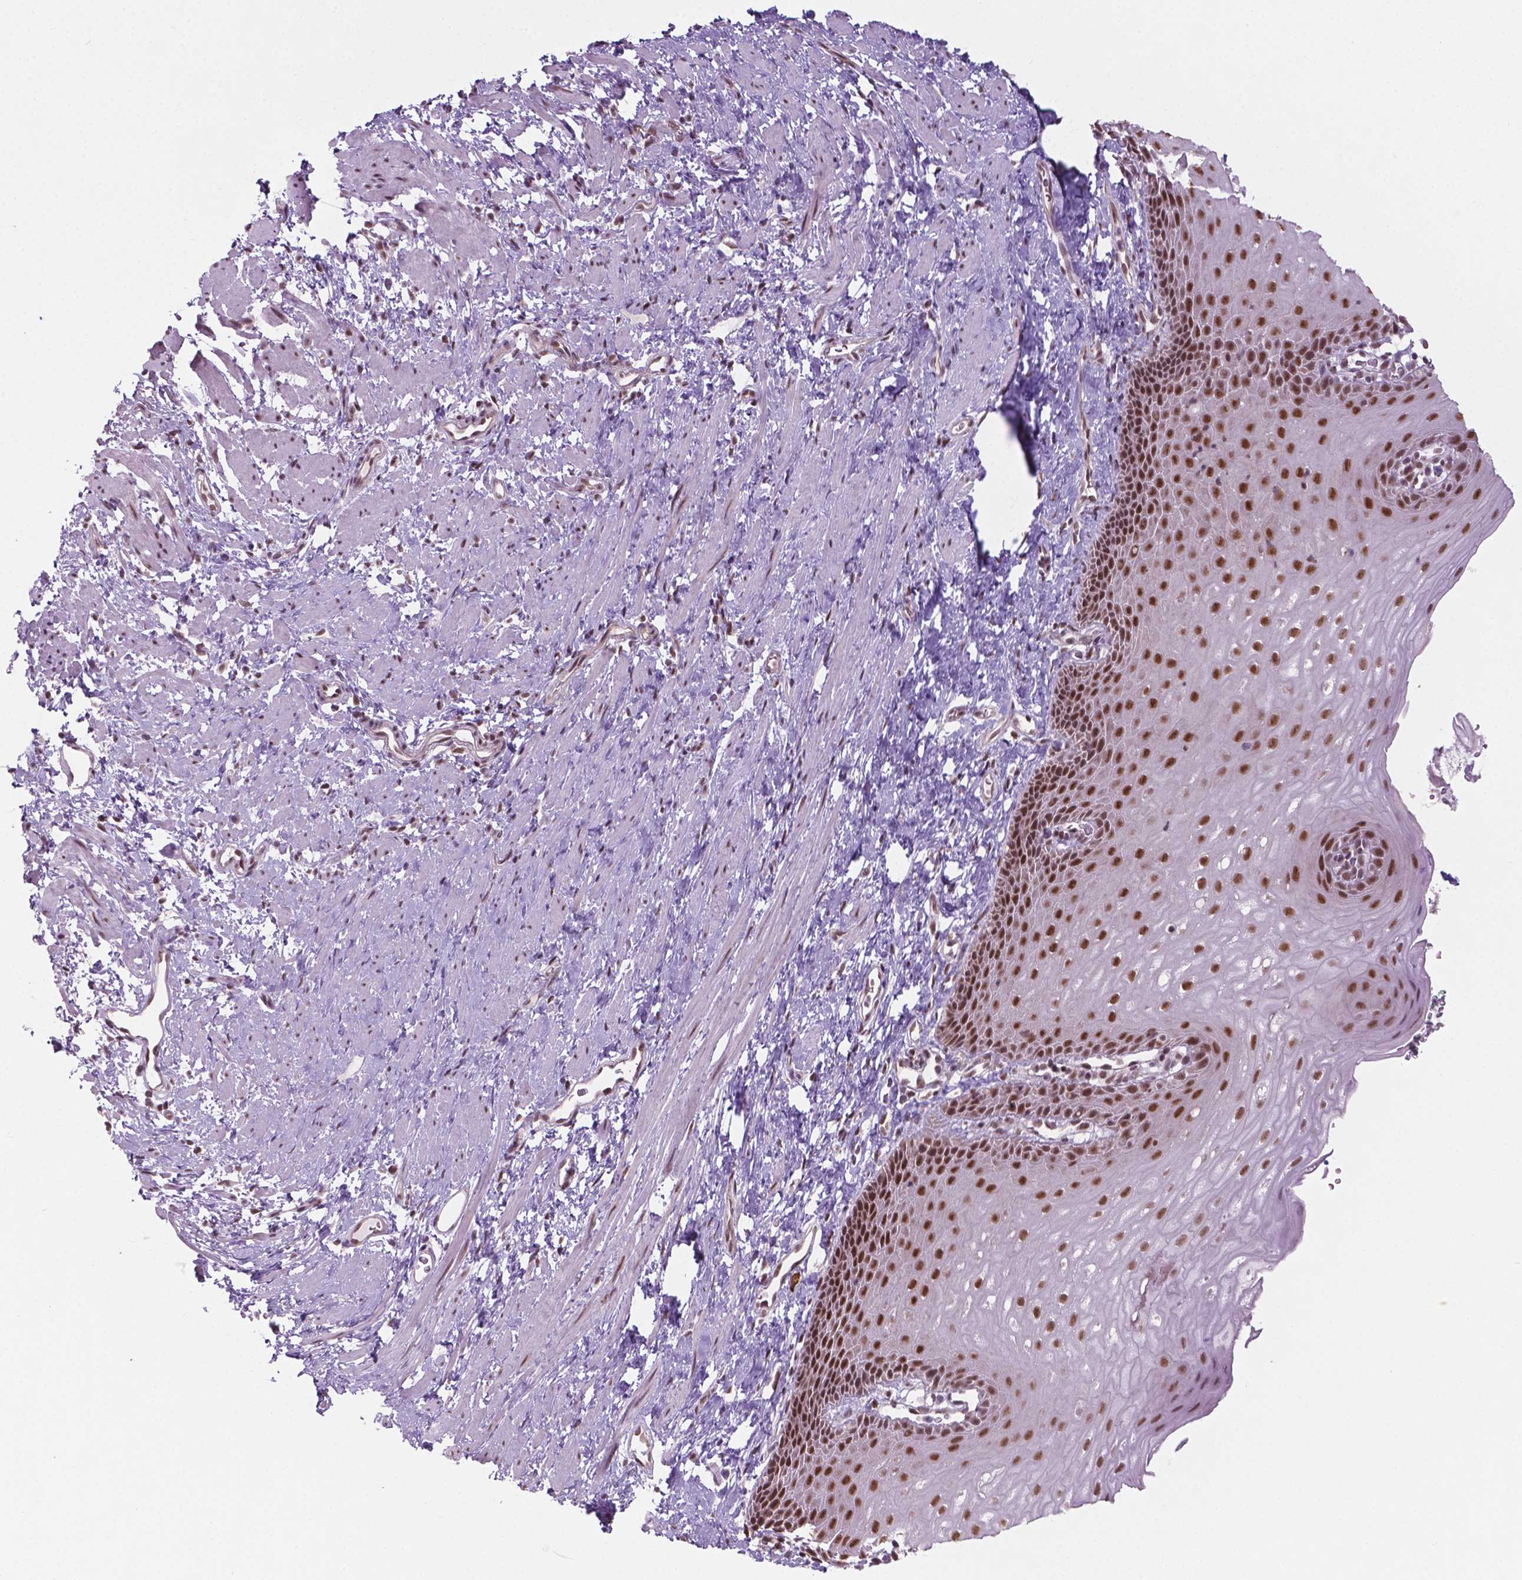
{"staining": {"intensity": "moderate", "quantity": ">75%", "location": "nuclear"}, "tissue": "esophagus", "cell_type": "Squamous epithelial cells", "image_type": "normal", "snomed": [{"axis": "morphology", "description": "Normal tissue, NOS"}, {"axis": "topography", "description": "Esophagus"}], "caption": "Immunohistochemistry (IHC) staining of normal esophagus, which demonstrates medium levels of moderate nuclear staining in about >75% of squamous epithelial cells indicating moderate nuclear protein expression. The staining was performed using DAB (brown) for protein detection and nuclei were counterstained in hematoxylin (blue).", "gene": "PHAX", "patient": {"sex": "male", "age": 64}}